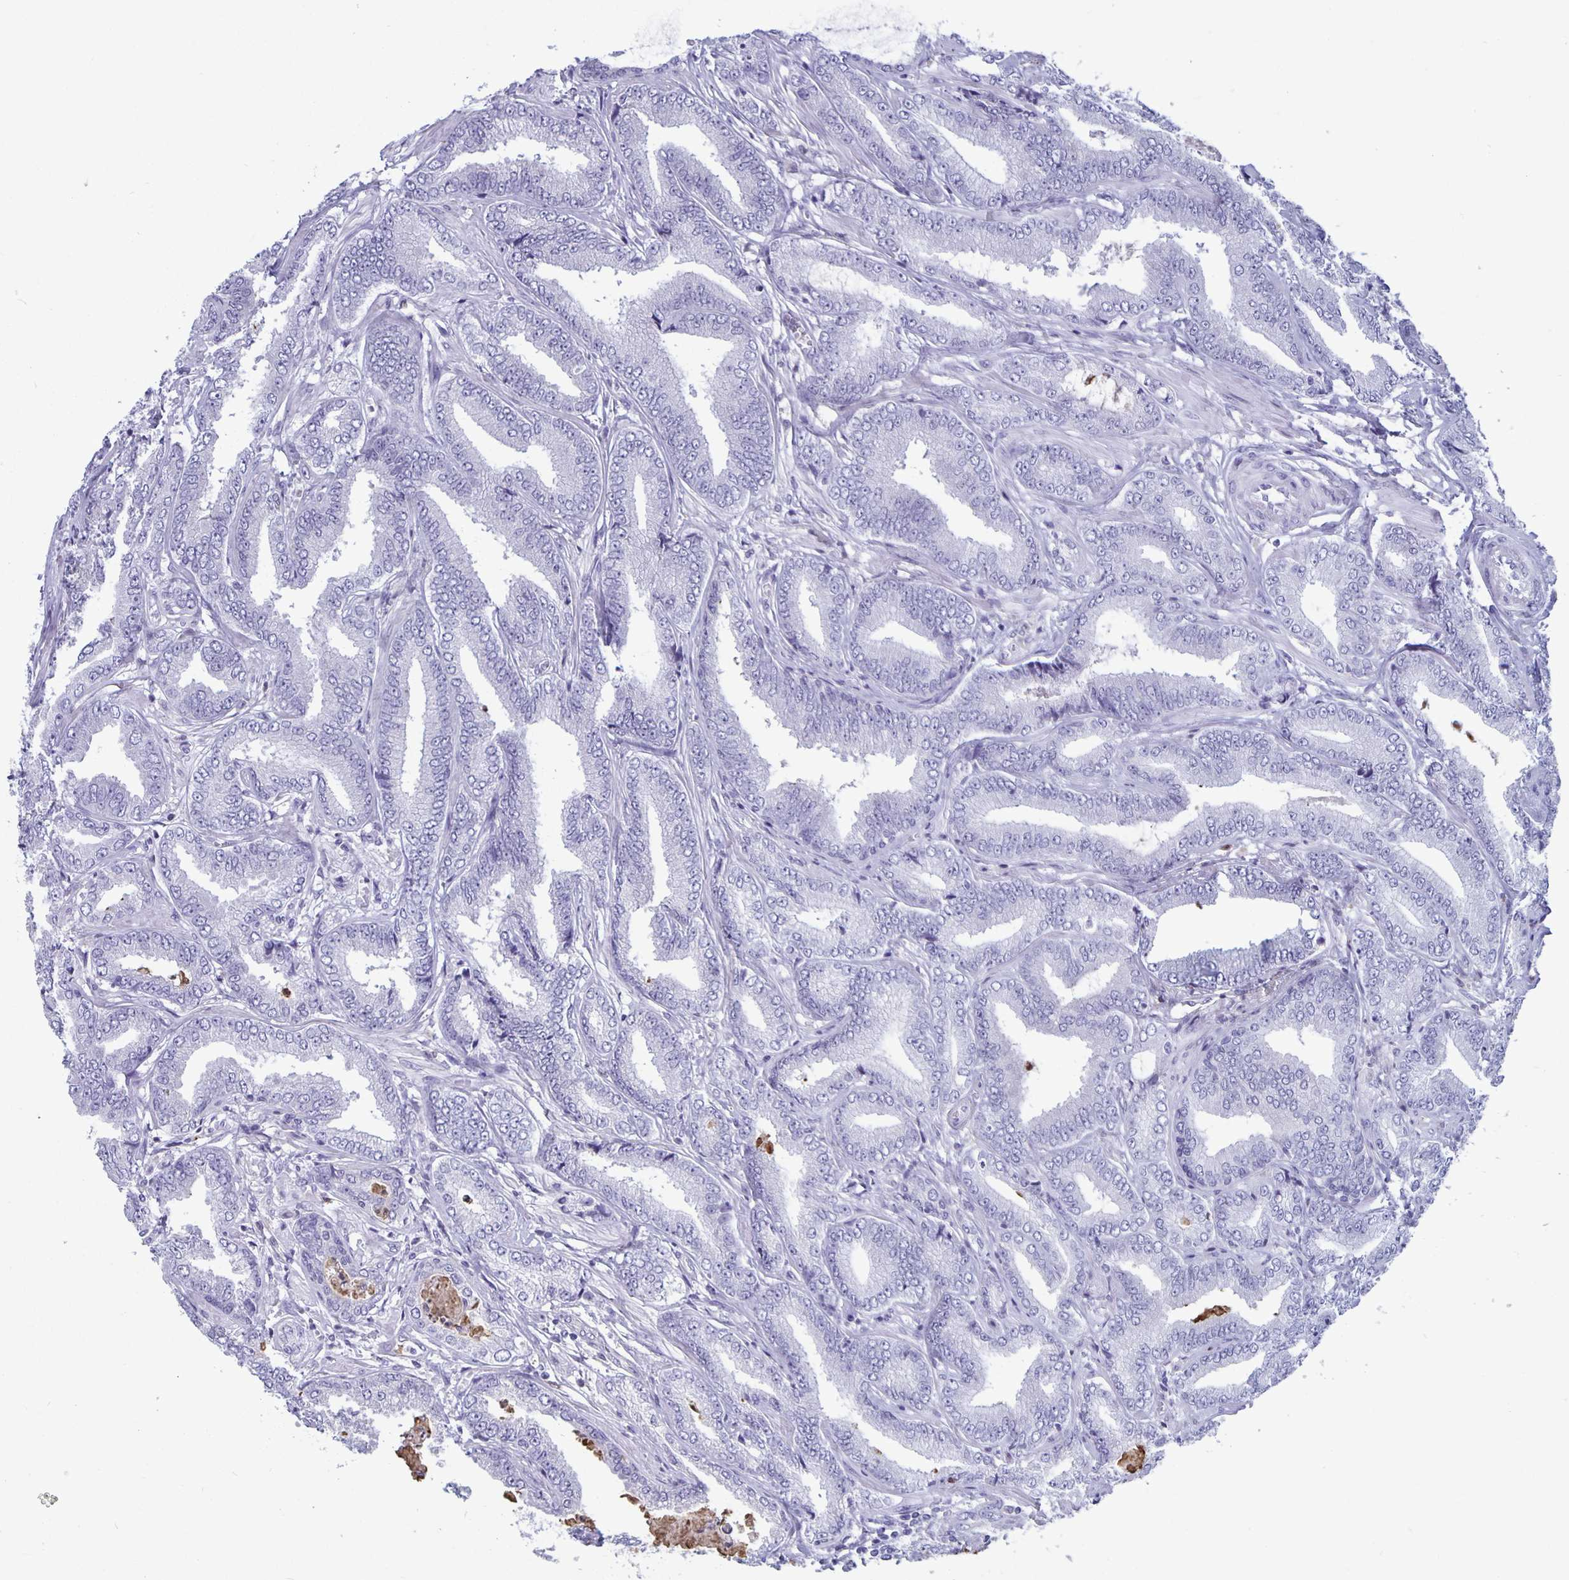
{"staining": {"intensity": "negative", "quantity": "none", "location": "none"}, "tissue": "prostate cancer", "cell_type": "Tumor cells", "image_type": "cancer", "snomed": [{"axis": "morphology", "description": "Adenocarcinoma, Low grade"}, {"axis": "topography", "description": "Prostate"}], "caption": "Low-grade adenocarcinoma (prostate) stained for a protein using immunohistochemistry demonstrates no expression tumor cells.", "gene": "PLCB3", "patient": {"sex": "male", "age": 55}}